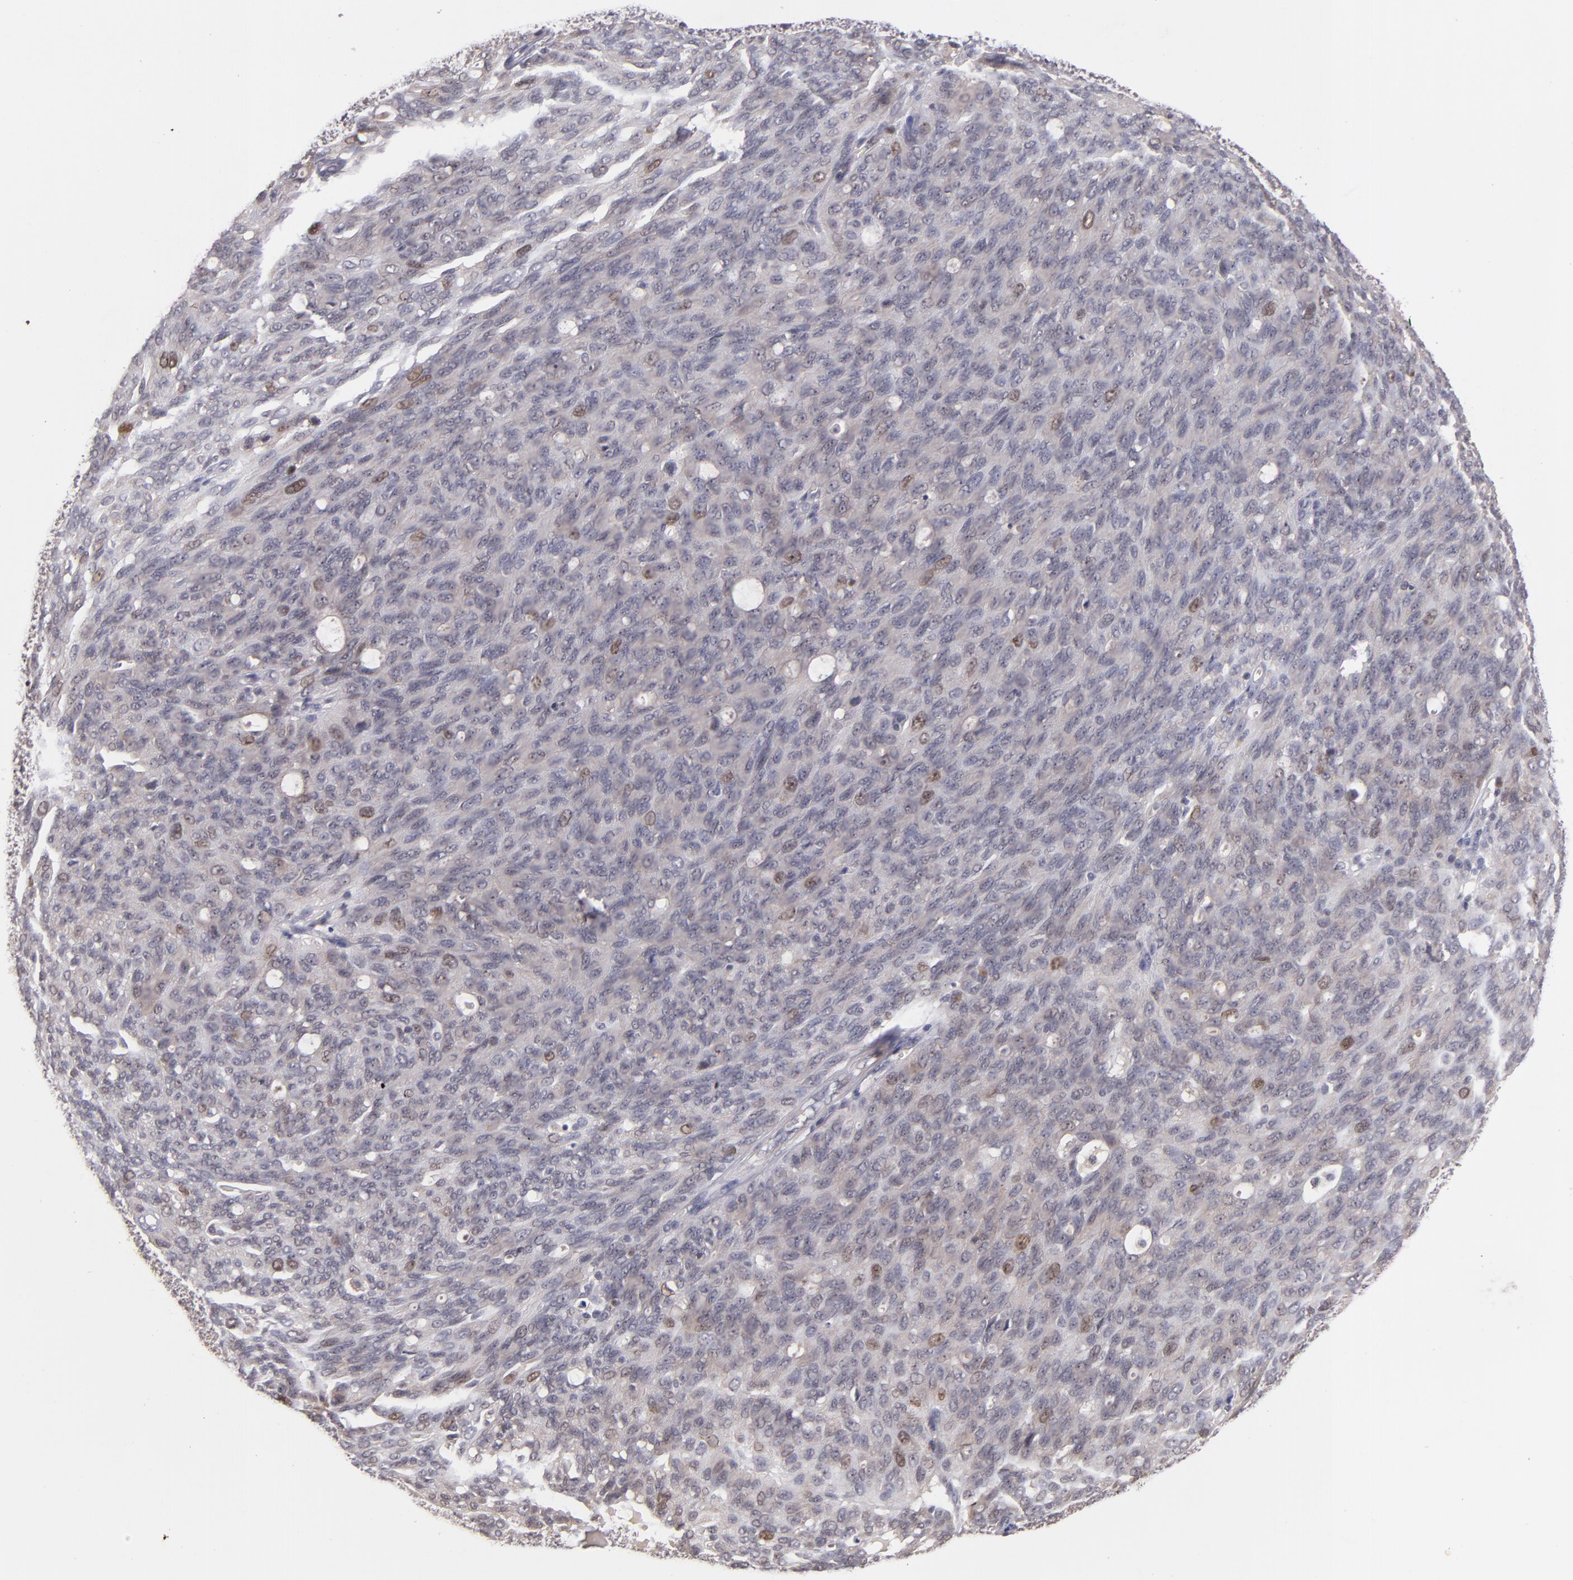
{"staining": {"intensity": "moderate", "quantity": "<25%", "location": "nuclear"}, "tissue": "ovarian cancer", "cell_type": "Tumor cells", "image_type": "cancer", "snomed": [{"axis": "morphology", "description": "Carcinoma, endometroid"}, {"axis": "topography", "description": "Ovary"}], "caption": "A brown stain labels moderate nuclear staining of a protein in human ovarian cancer (endometroid carcinoma) tumor cells.", "gene": "CDC7", "patient": {"sex": "female", "age": 60}}